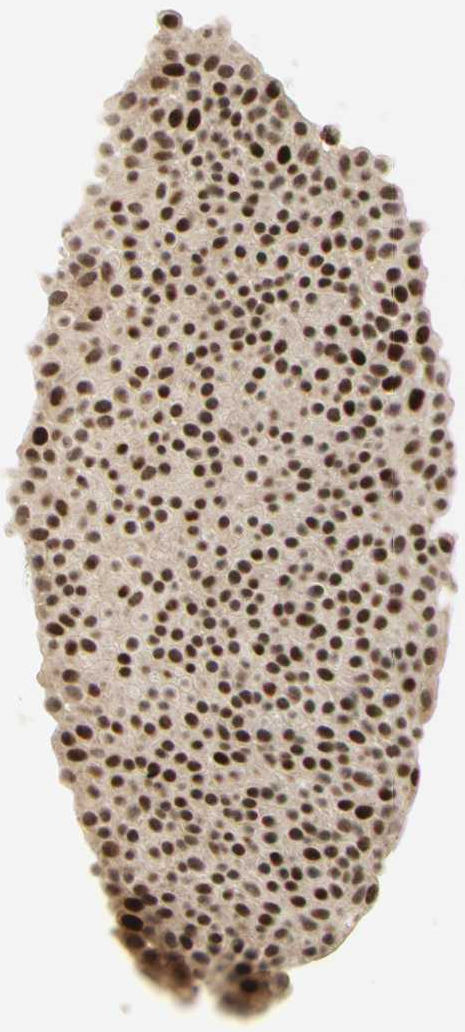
{"staining": {"intensity": "strong", "quantity": ">75%", "location": "cytoplasmic/membranous,nuclear"}, "tissue": "urothelial cancer", "cell_type": "Tumor cells", "image_type": "cancer", "snomed": [{"axis": "morphology", "description": "Urothelial carcinoma, Low grade"}, {"axis": "topography", "description": "Urinary bladder"}], "caption": "Strong cytoplasmic/membranous and nuclear positivity is present in approximately >75% of tumor cells in urothelial cancer.", "gene": "CDKL5", "patient": {"sex": "female", "age": 60}}